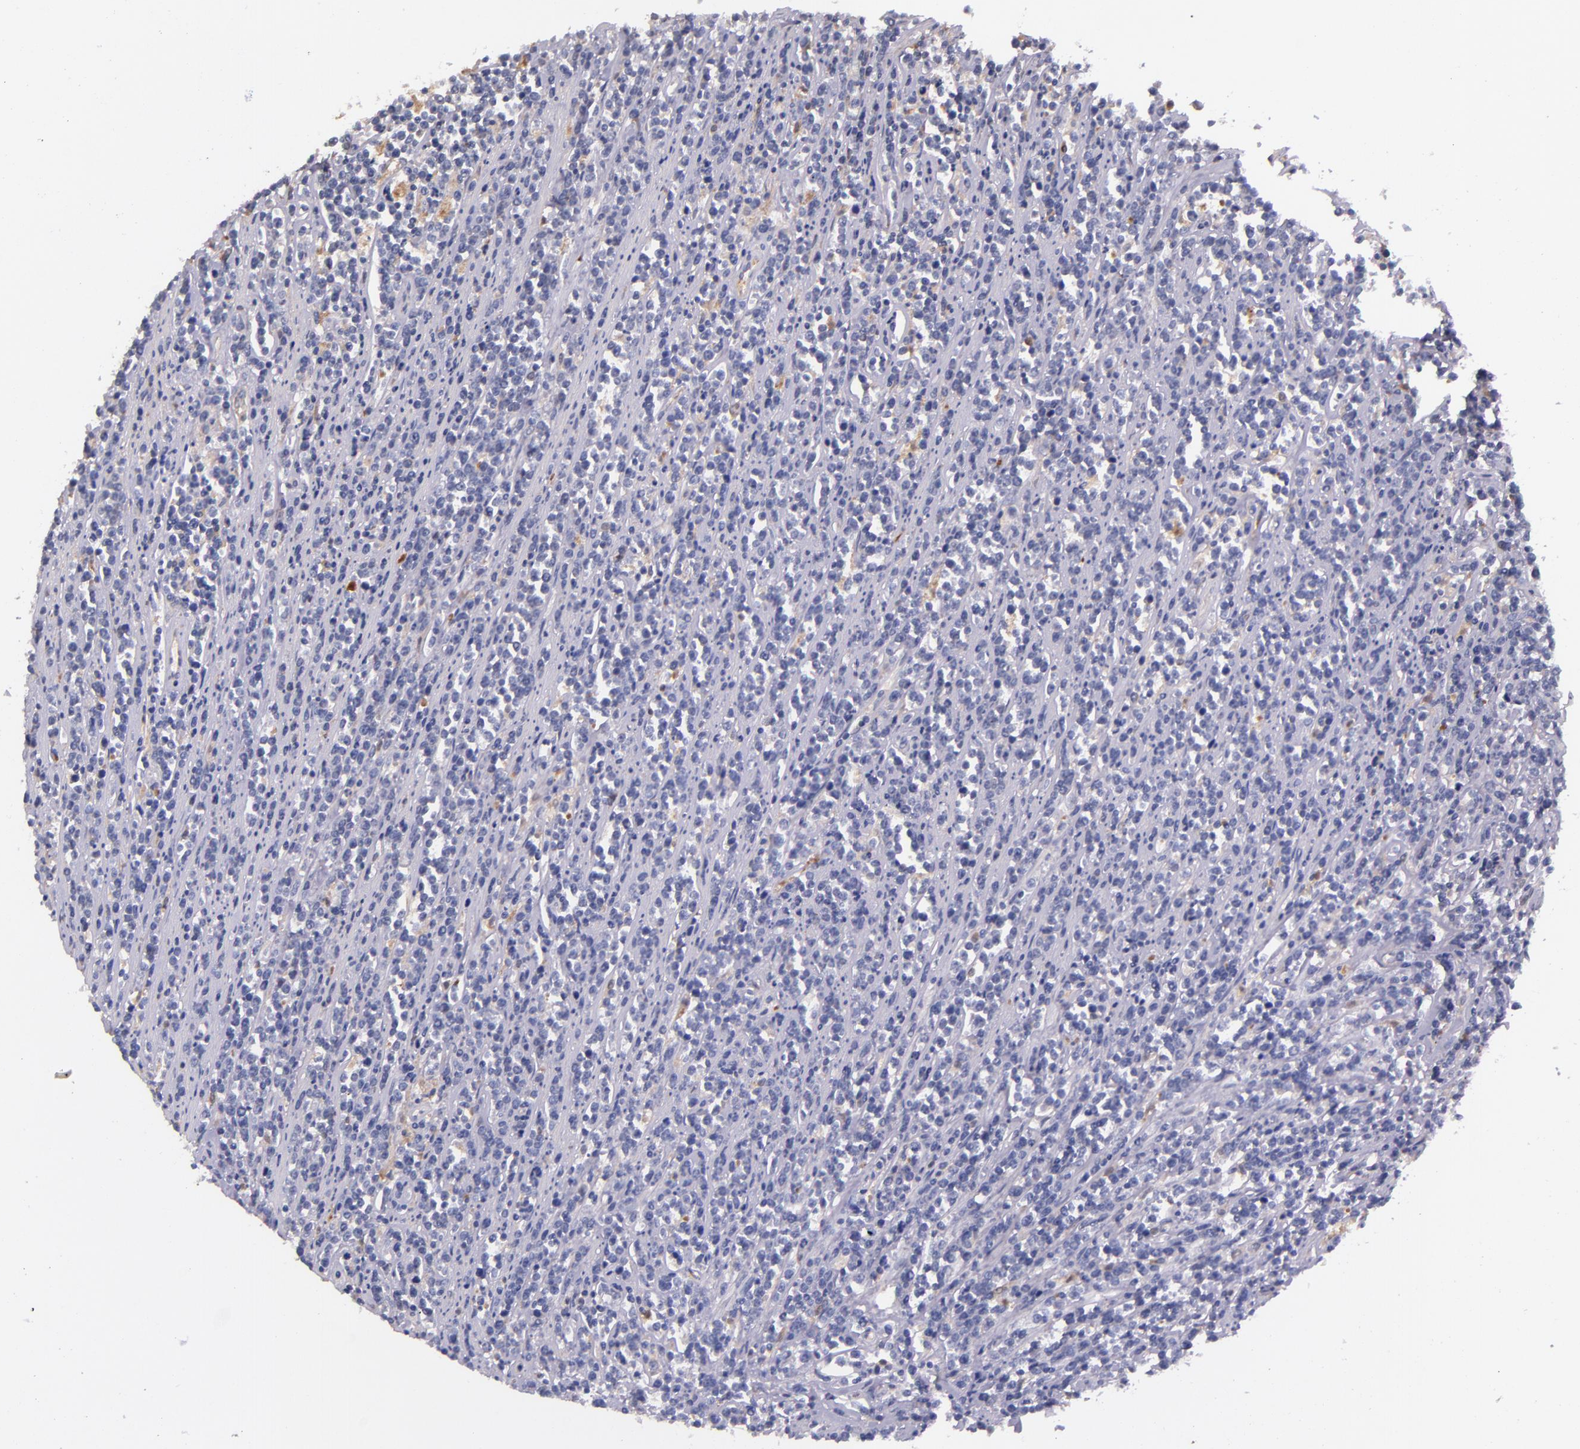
{"staining": {"intensity": "negative", "quantity": "none", "location": "none"}, "tissue": "lymphoma", "cell_type": "Tumor cells", "image_type": "cancer", "snomed": [{"axis": "morphology", "description": "Malignant lymphoma, non-Hodgkin's type, High grade"}, {"axis": "topography", "description": "Small intestine"}, {"axis": "topography", "description": "Colon"}], "caption": "IHC micrograph of human high-grade malignant lymphoma, non-Hodgkin's type stained for a protein (brown), which demonstrates no staining in tumor cells.", "gene": "KNG1", "patient": {"sex": "male", "age": 8}}